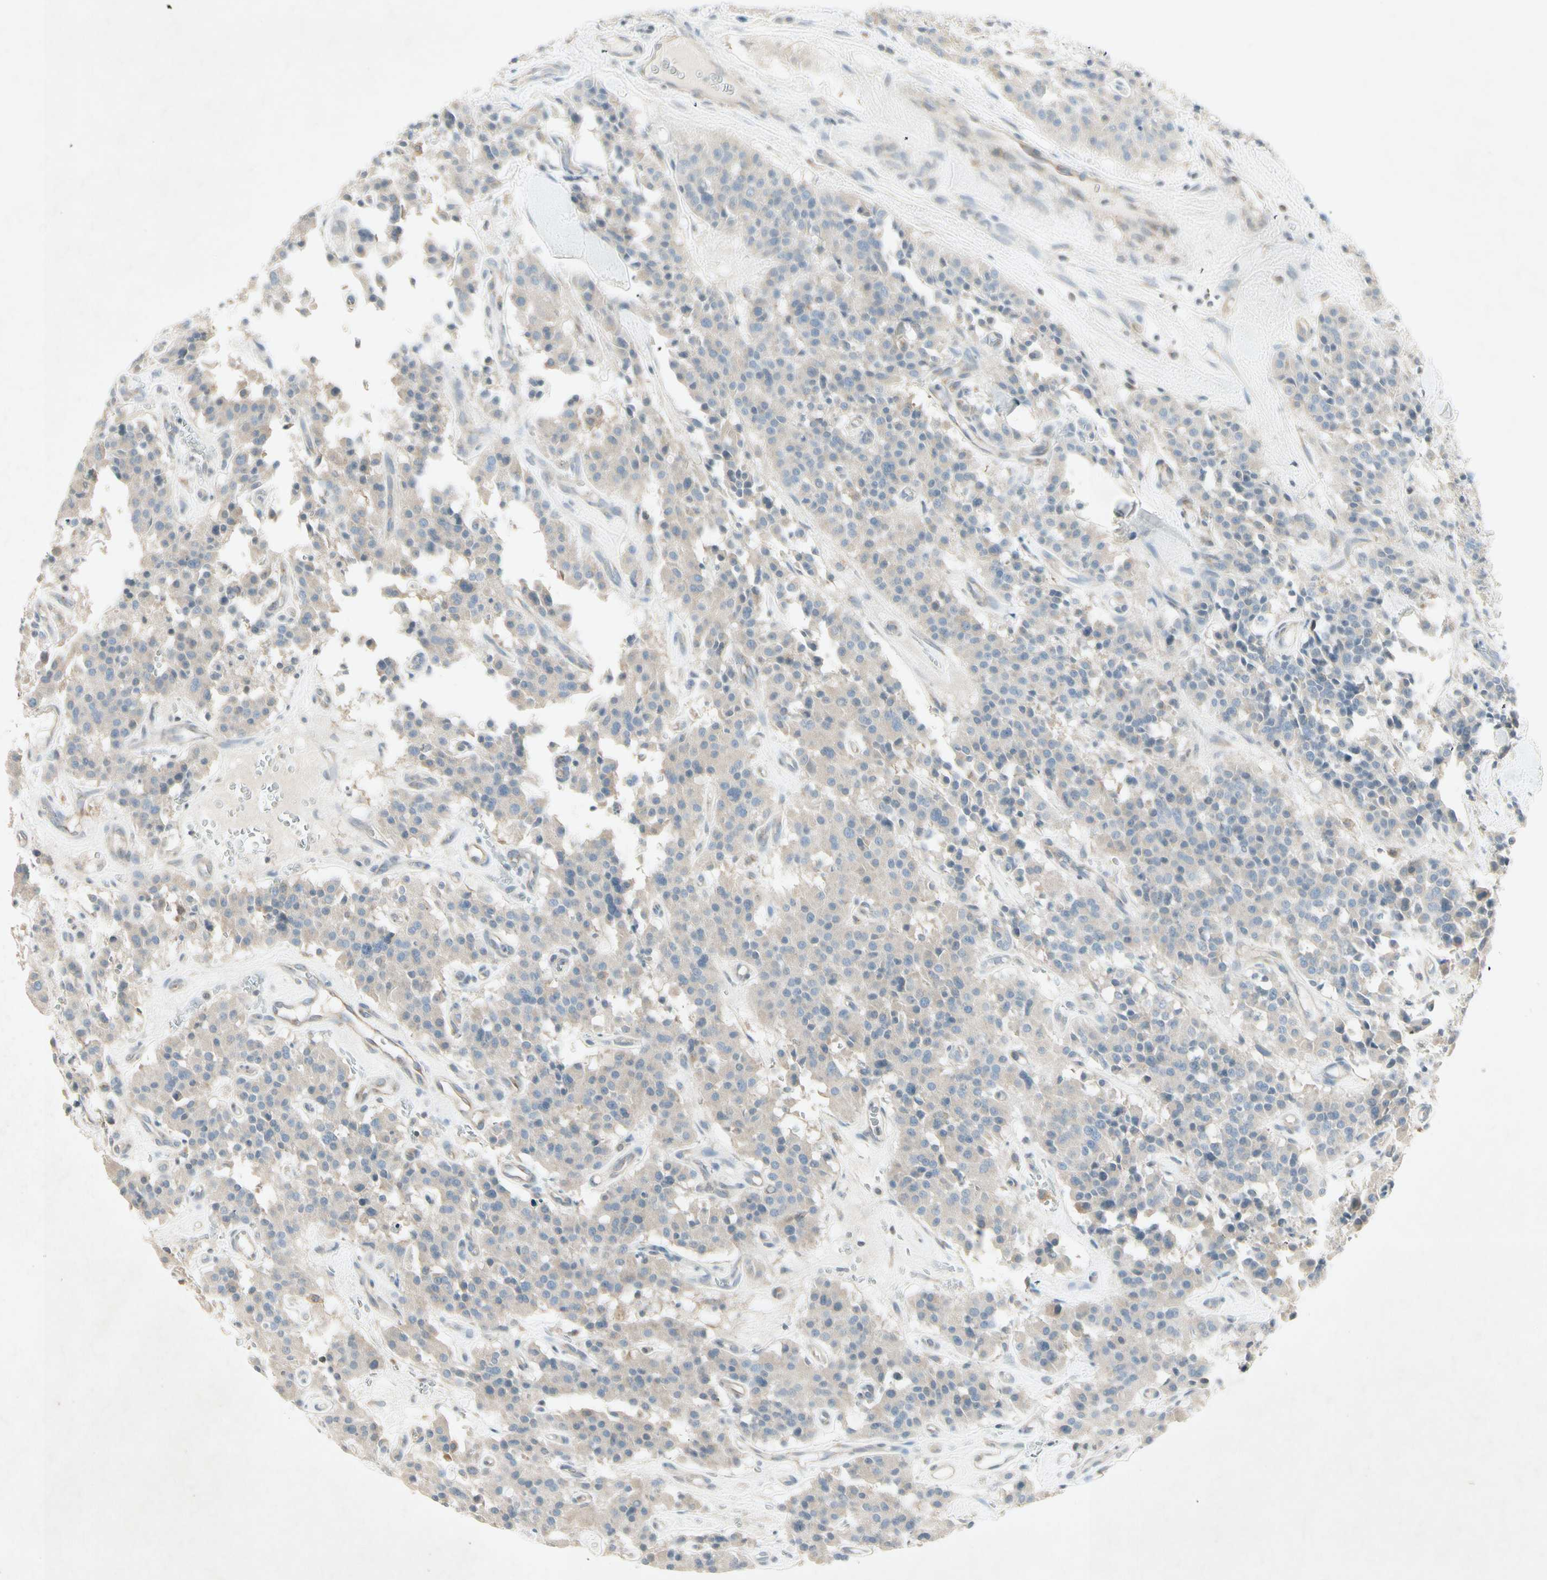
{"staining": {"intensity": "weak", "quantity": "25%-75%", "location": "cytoplasmic/membranous"}, "tissue": "carcinoid", "cell_type": "Tumor cells", "image_type": "cancer", "snomed": [{"axis": "morphology", "description": "Carcinoid, malignant, NOS"}, {"axis": "topography", "description": "Lung"}], "caption": "Tumor cells display weak cytoplasmic/membranous positivity in approximately 25%-75% of cells in carcinoid (malignant).", "gene": "TEK", "patient": {"sex": "male", "age": 30}}